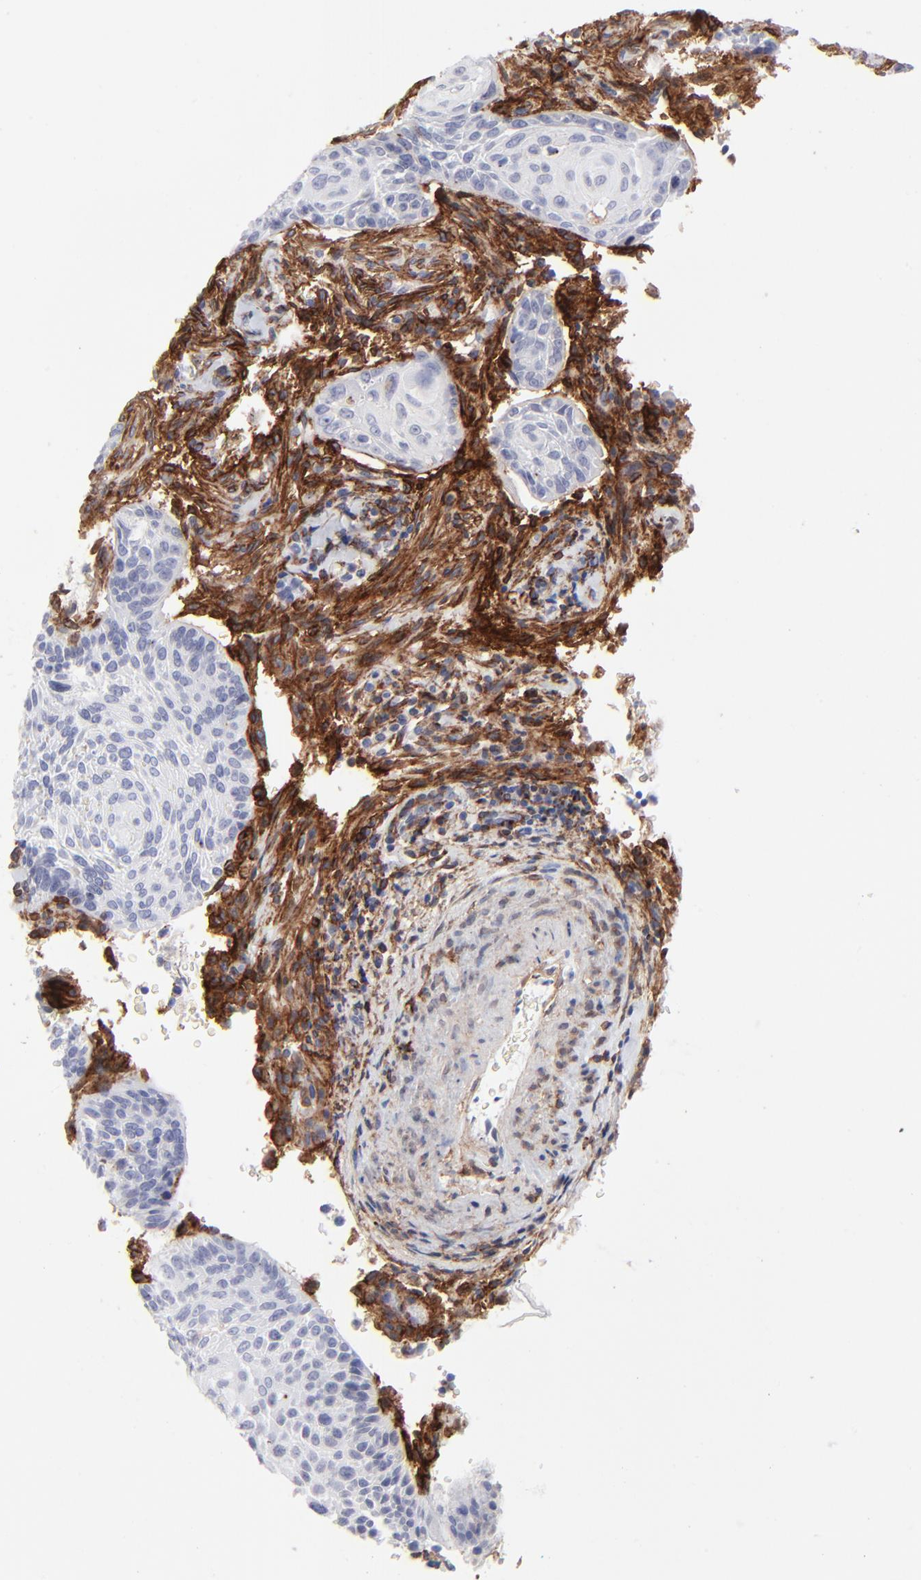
{"staining": {"intensity": "moderate", "quantity": "<25%", "location": "nuclear"}, "tissue": "cervical cancer", "cell_type": "Tumor cells", "image_type": "cancer", "snomed": [{"axis": "morphology", "description": "Squamous cell carcinoma, NOS"}, {"axis": "topography", "description": "Cervix"}], "caption": "Moderate nuclear positivity is identified in about <25% of tumor cells in cervical cancer (squamous cell carcinoma).", "gene": "PDGFRB", "patient": {"sex": "female", "age": 33}}